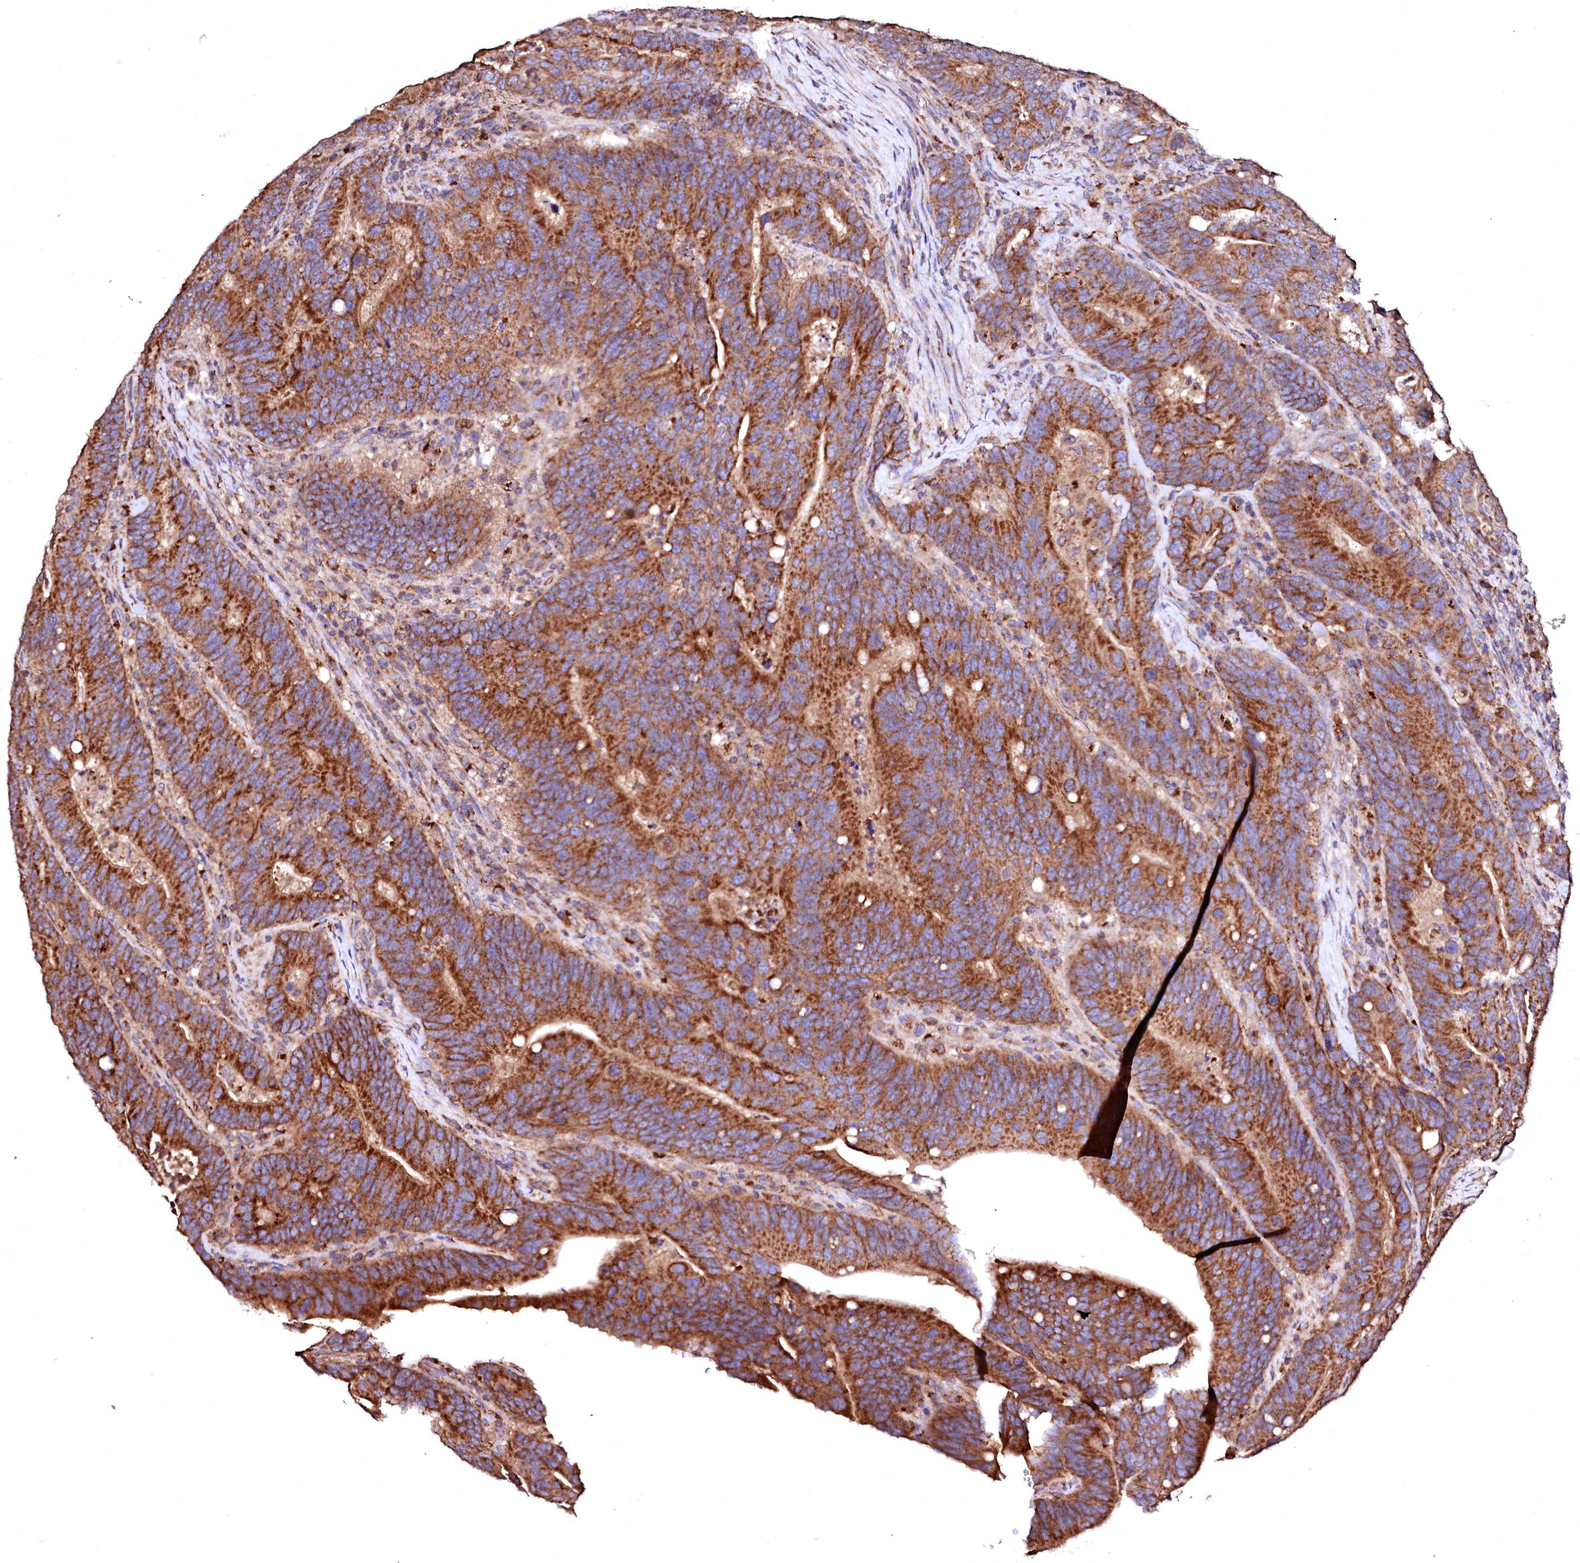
{"staining": {"intensity": "strong", "quantity": ">75%", "location": "cytoplasmic/membranous"}, "tissue": "colorectal cancer", "cell_type": "Tumor cells", "image_type": "cancer", "snomed": [{"axis": "morphology", "description": "Adenocarcinoma, NOS"}, {"axis": "topography", "description": "Colon"}], "caption": "The photomicrograph displays immunohistochemical staining of colorectal cancer. There is strong cytoplasmic/membranous staining is present in about >75% of tumor cells.", "gene": "ST3GAL1", "patient": {"sex": "female", "age": 66}}